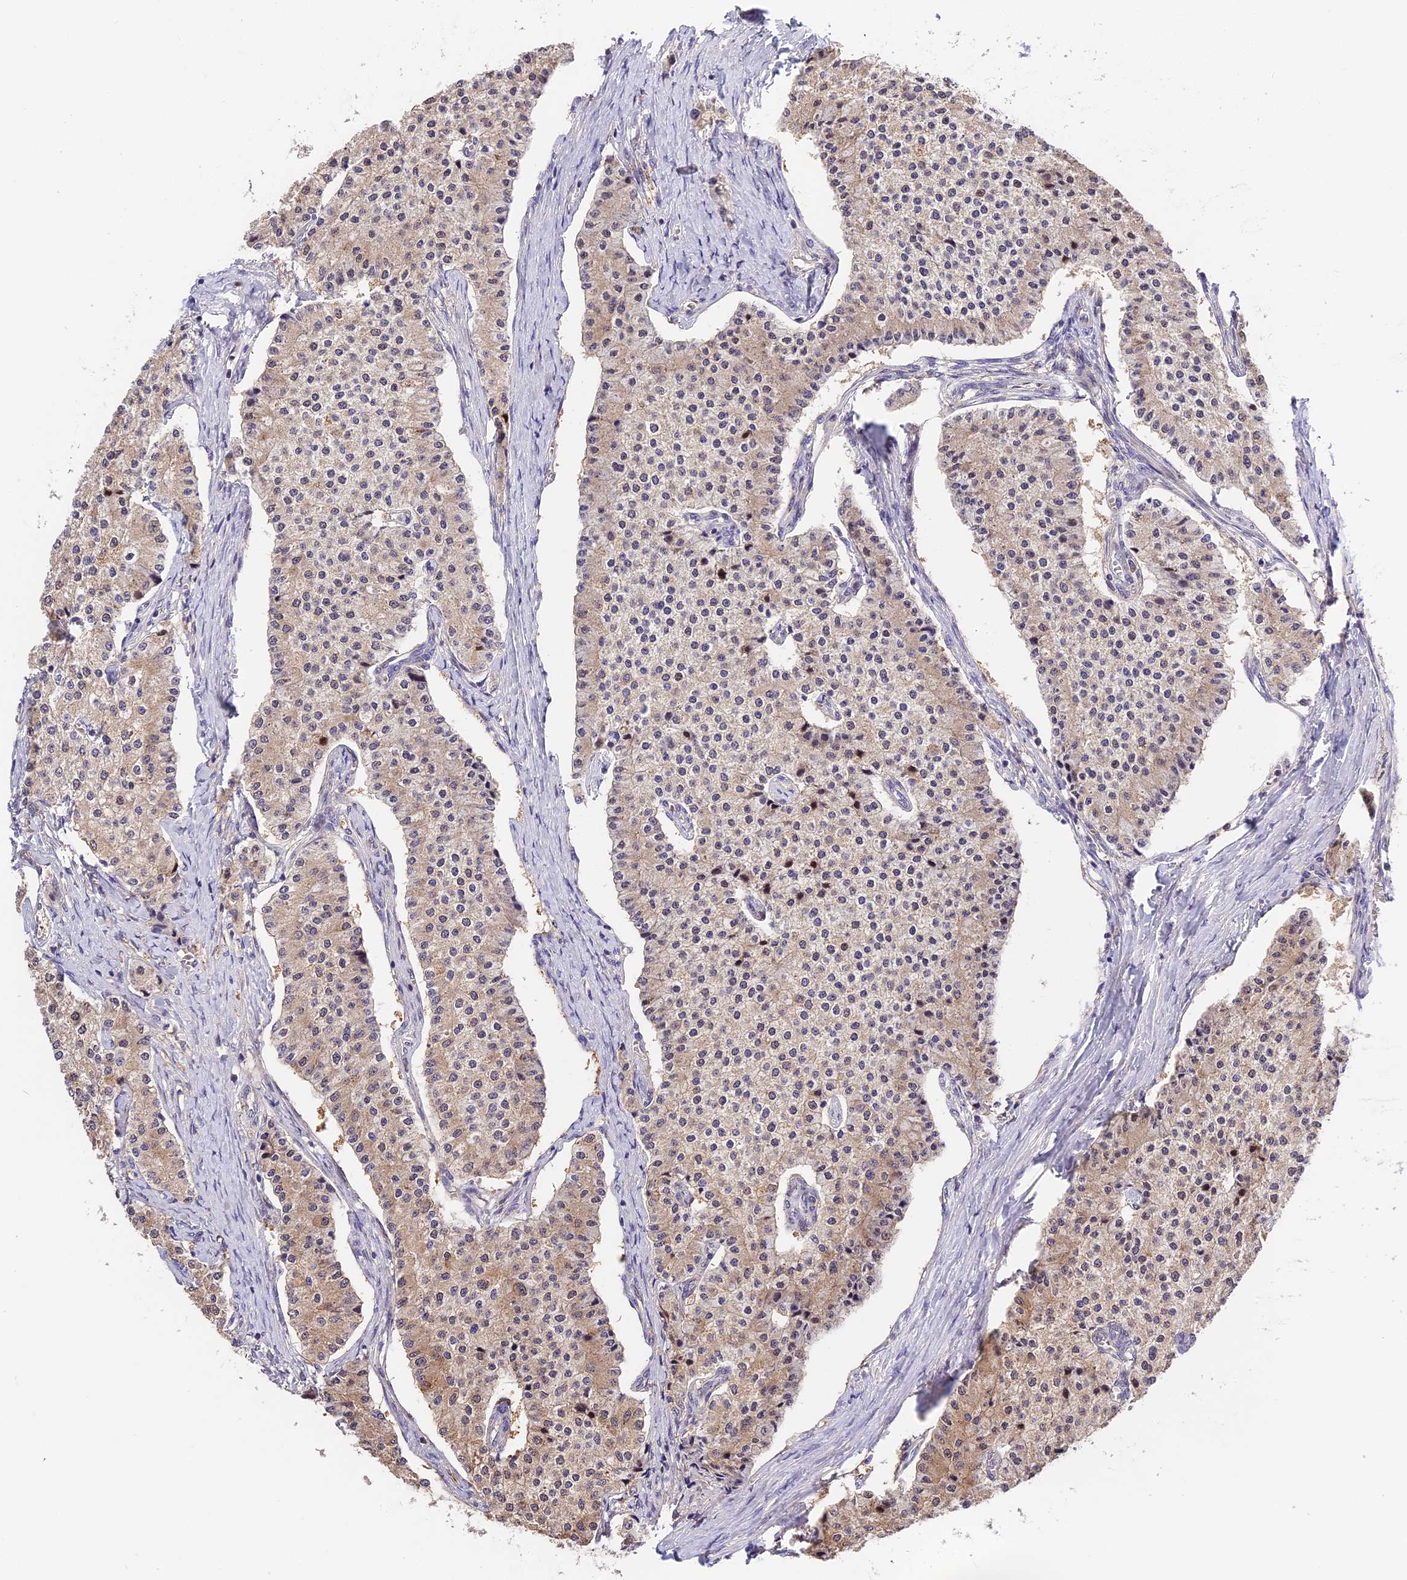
{"staining": {"intensity": "weak", "quantity": "25%-75%", "location": "cytoplasmic/membranous"}, "tissue": "carcinoid", "cell_type": "Tumor cells", "image_type": "cancer", "snomed": [{"axis": "morphology", "description": "Carcinoid, malignant, NOS"}, {"axis": "topography", "description": "Colon"}], "caption": "The histopathology image displays staining of carcinoid, revealing weak cytoplasmic/membranous protein staining (brown color) within tumor cells.", "gene": "BSCL2", "patient": {"sex": "female", "age": 52}}